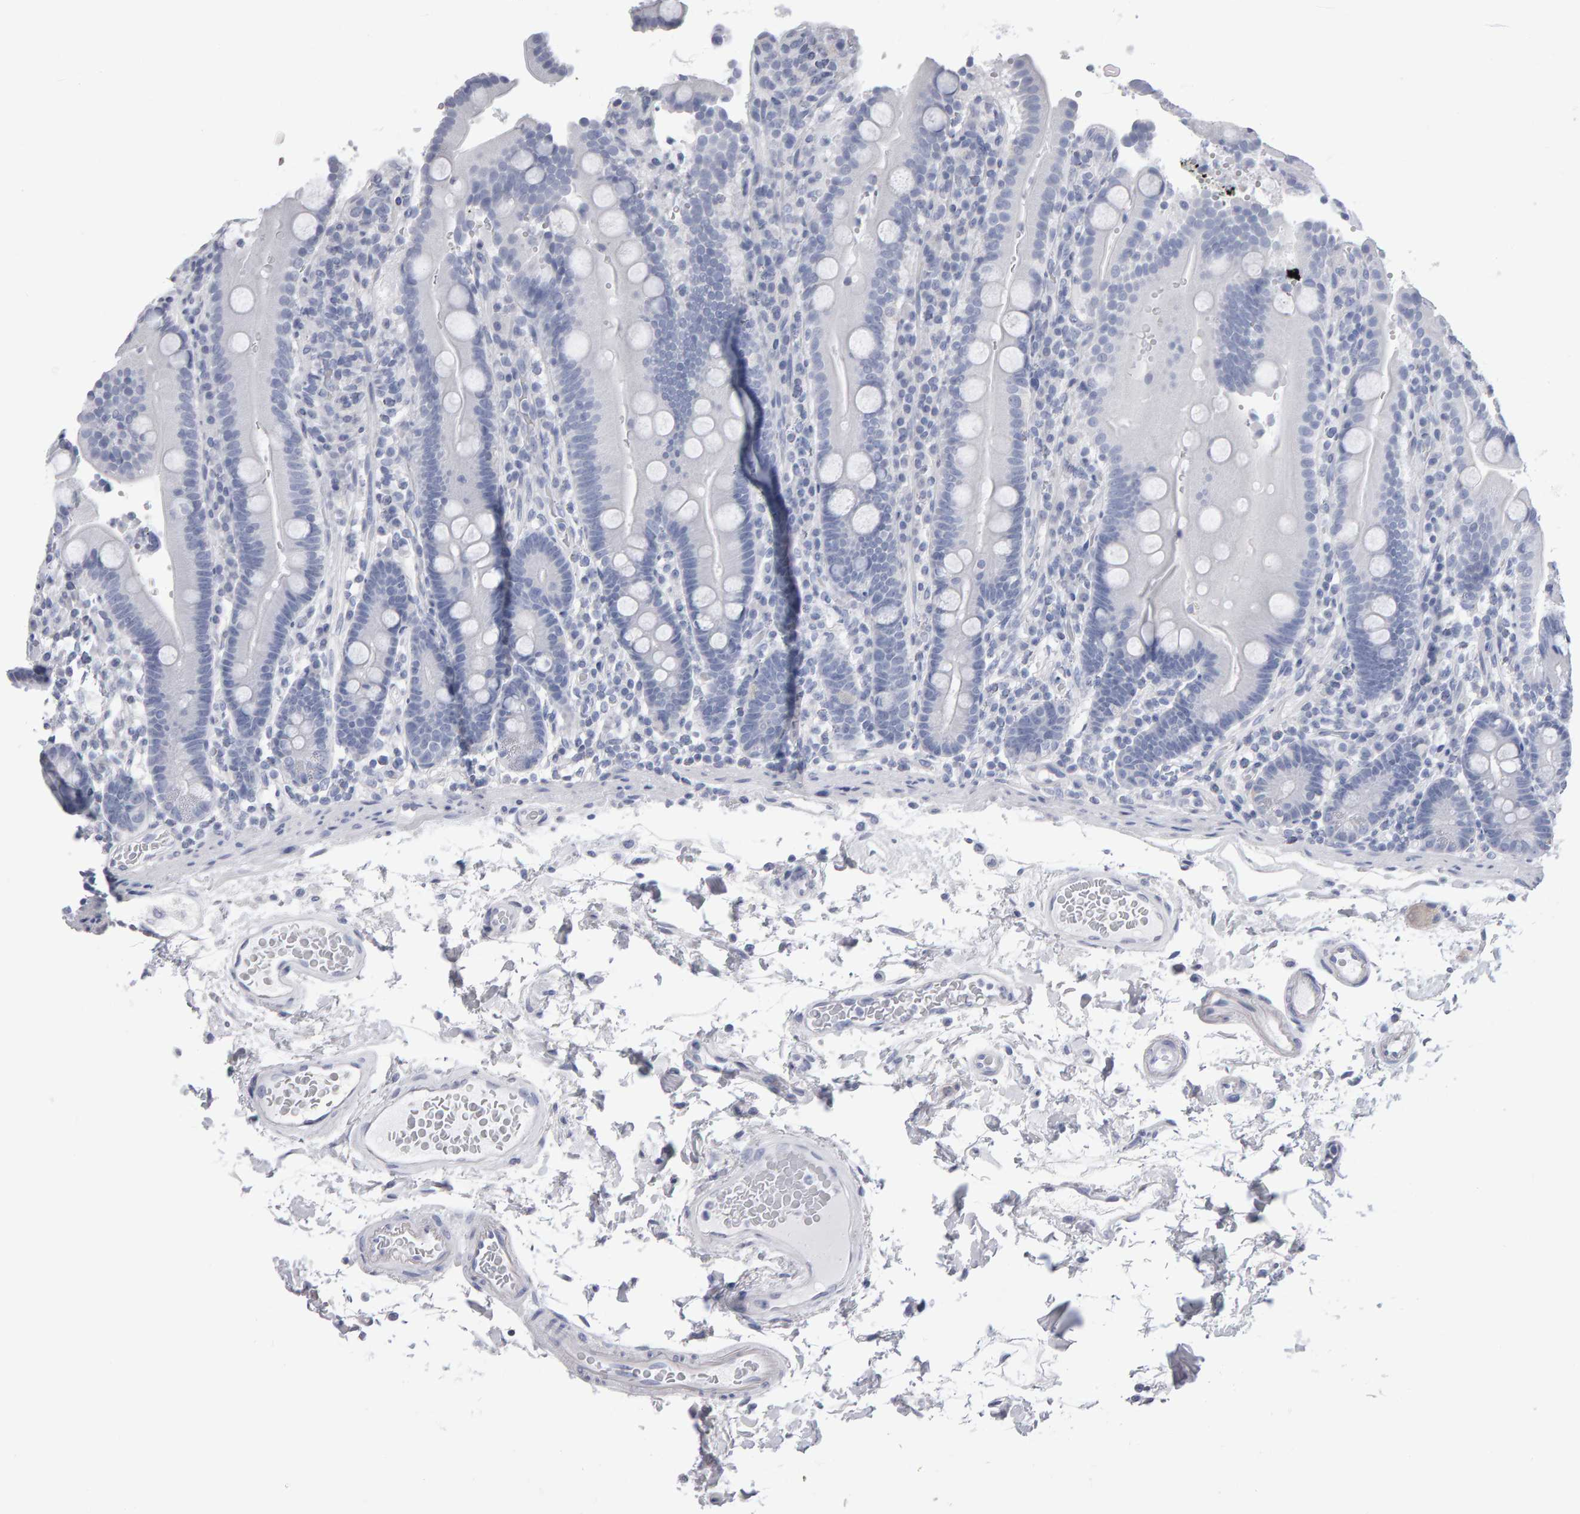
{"staining": {"intensity": "negative", "quantity": "none", "location": "none"}, "tissue": "duodenum", "cell_type": "Glandular cells", "image_type": "normal", "snomed": [{"axis": "morphology", "description": "Normal tissue, NOS"}, {"axis": "topography", "description": "Small intestine, NOS"}], "caption": "Human duodenum stained for a protein using immunohistochemistry exhibits no positivity in glandular cells.", "gene": "NCDN", "patient": {"sex": "female", "age": 71}}